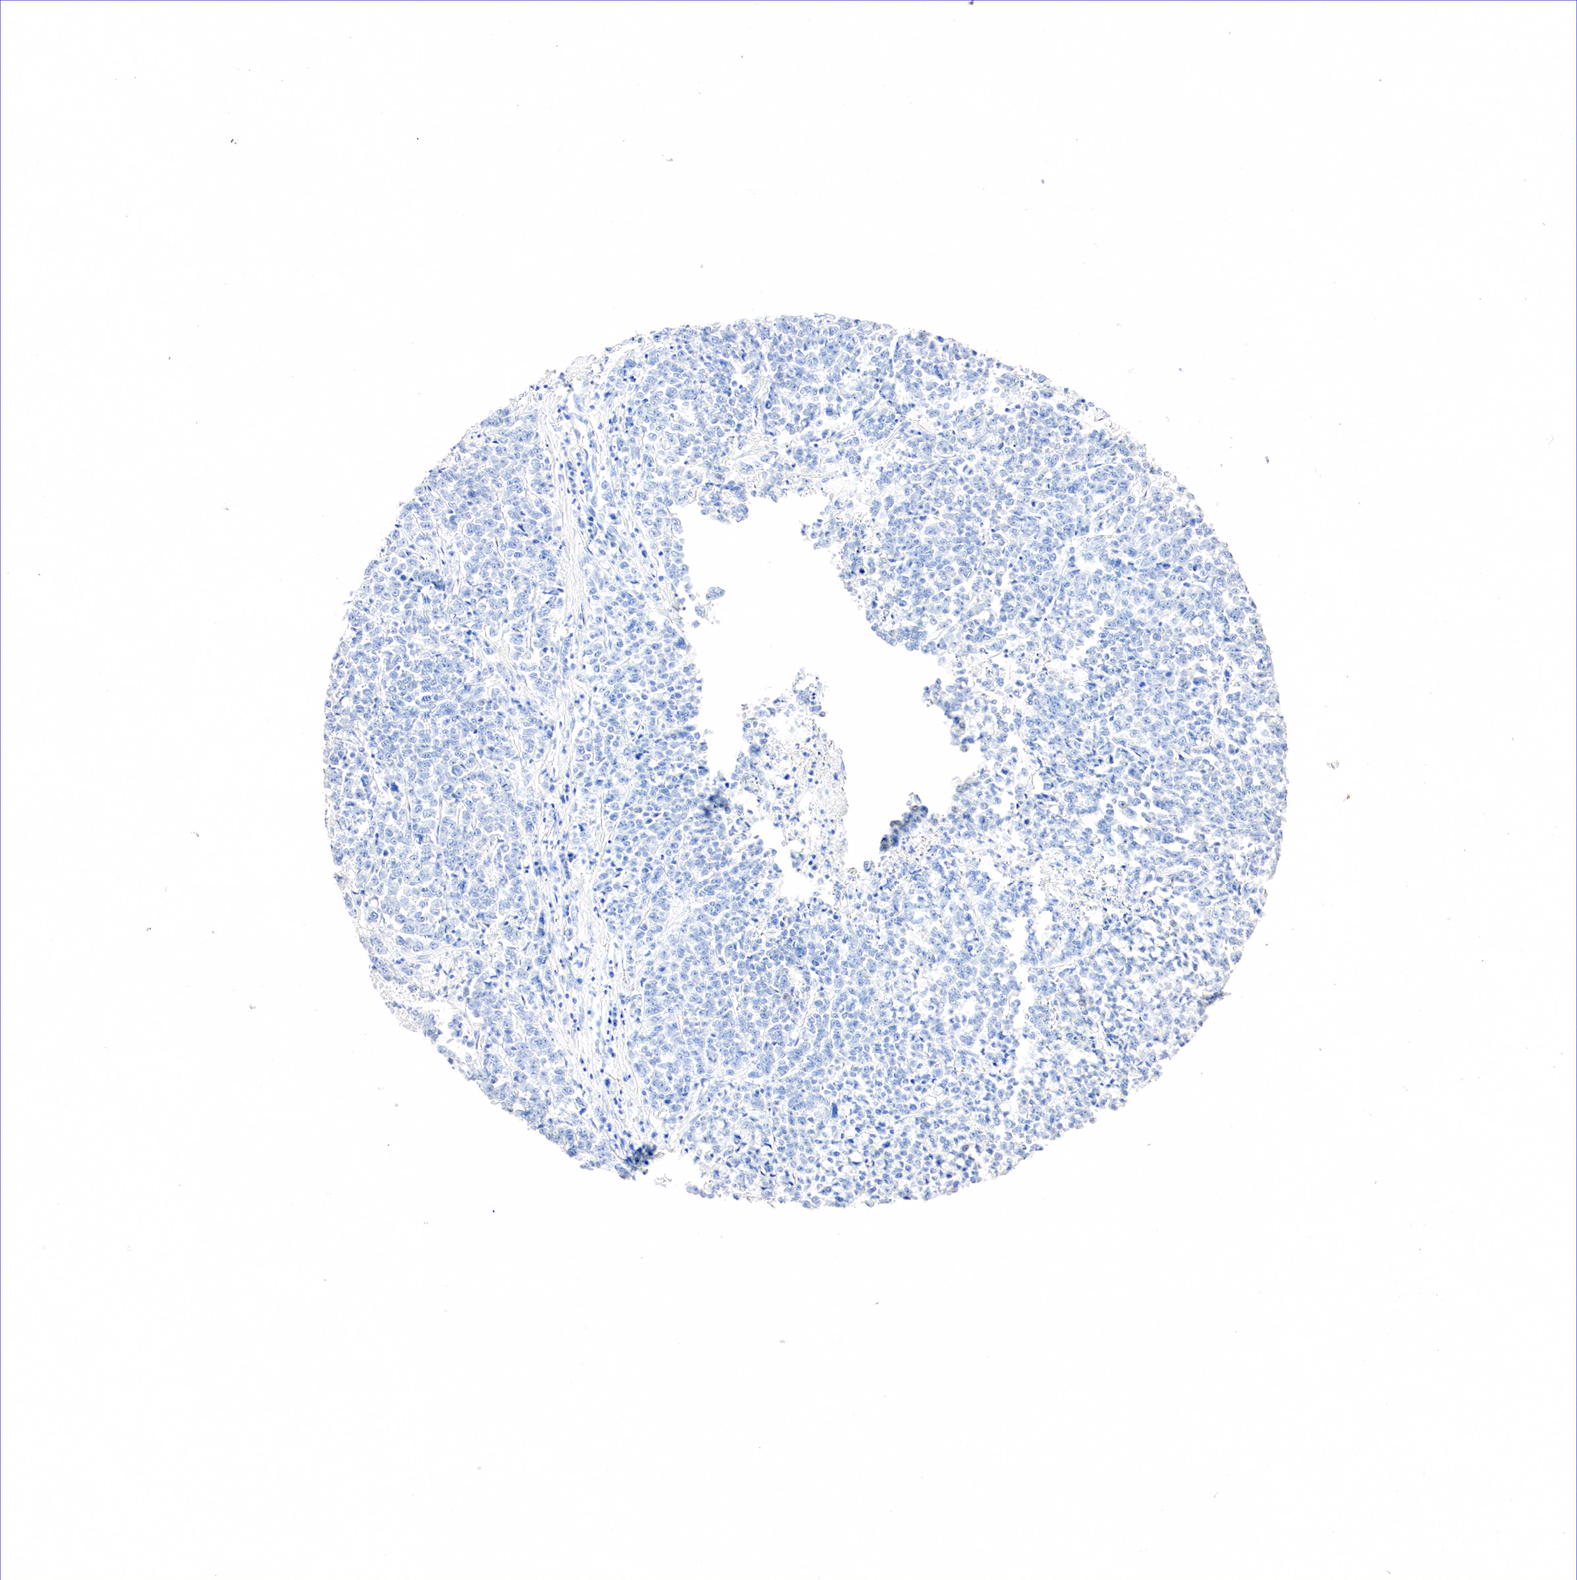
{"staining": {"intensity": "negative", "quantity": "none", "location": "none"}, "tissue": "liver cancer", "cell_type": "Tumor cells", "image_type": "cancer", "snomed": [{"axis": "morphology", "description": "Carcinoma, metastatic, NOS"}, {"axis": "topography", "description": "Liver"}], "caption": "Tumor cells are negative for brown protein staining in liver metastatic carcinoma.", "gene": "SST", "patient": {"sex": "female", "age": 58}}